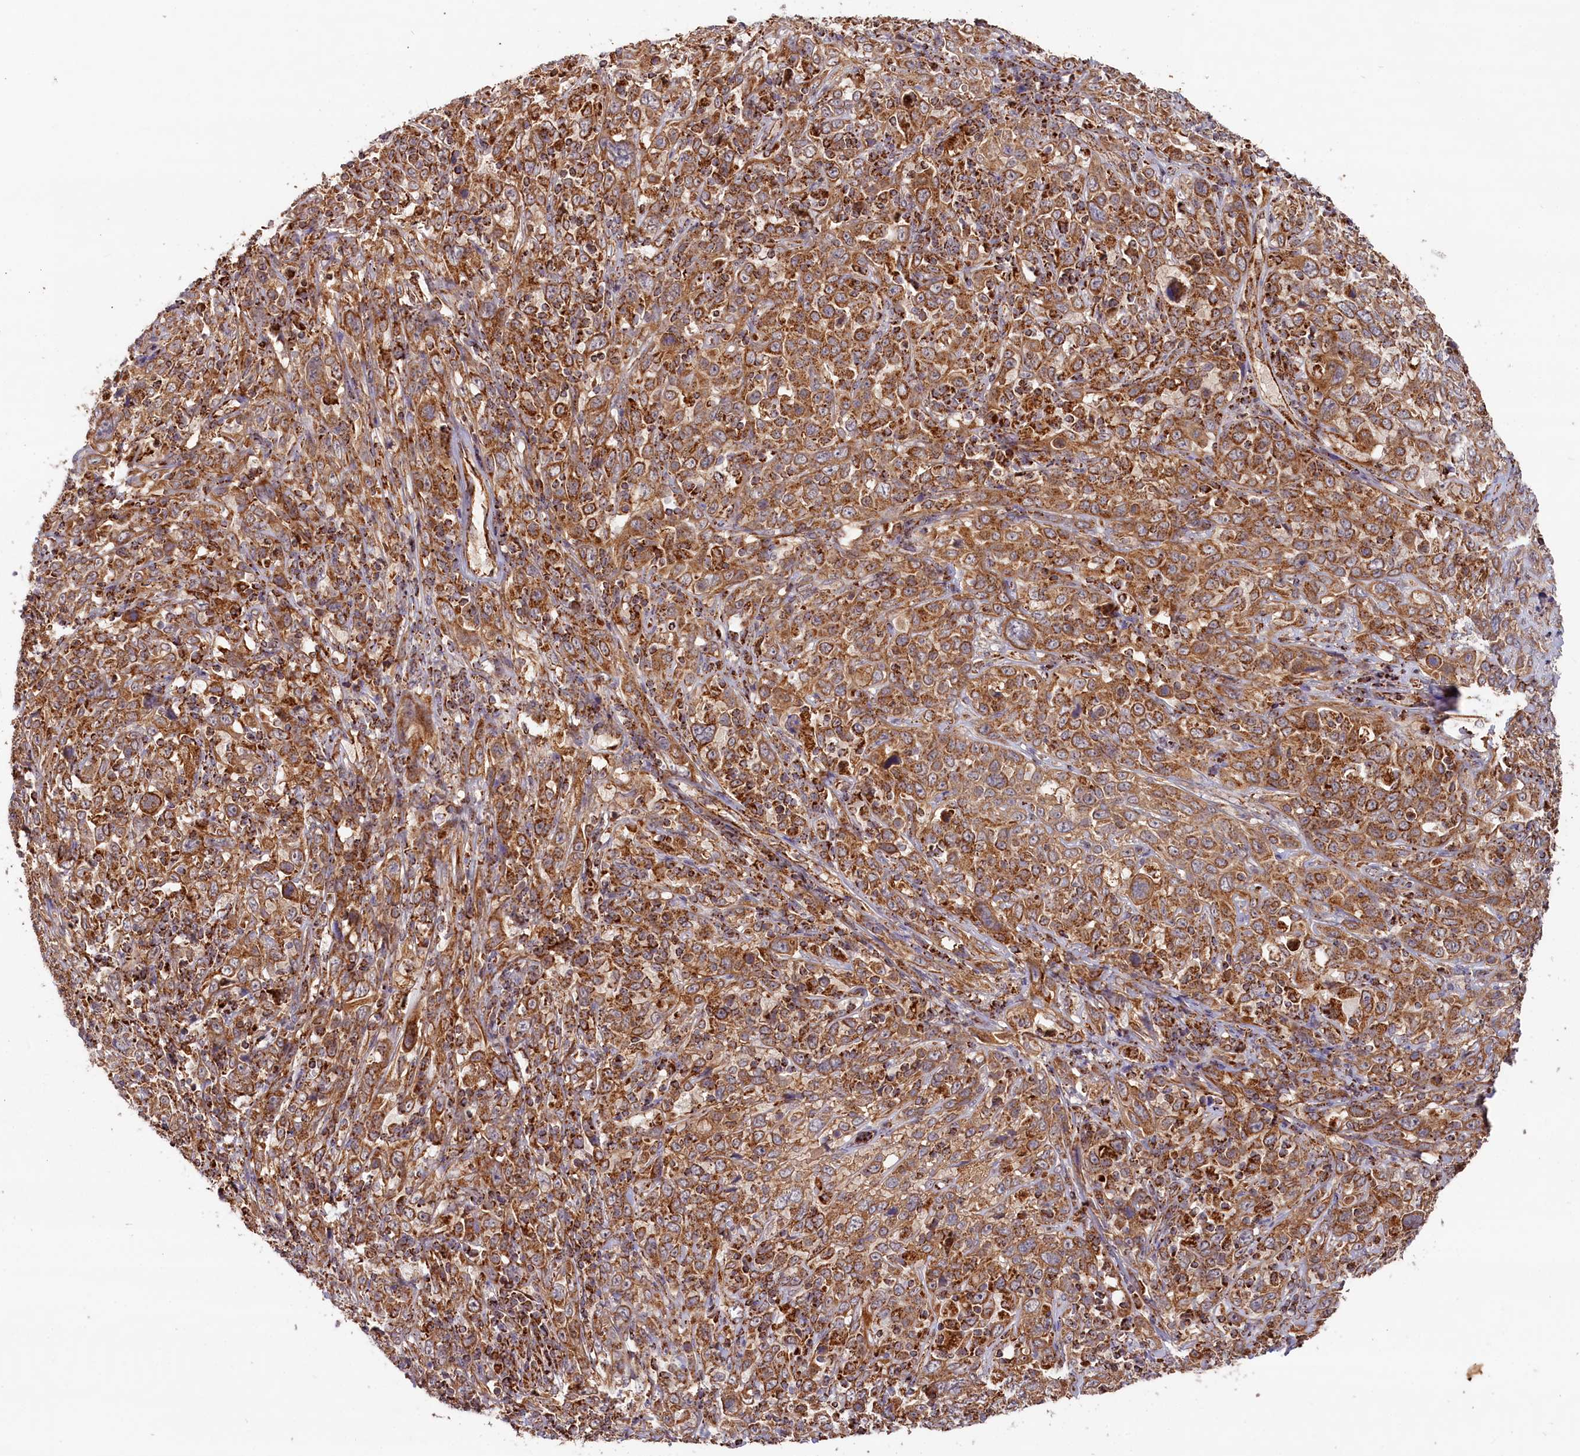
{"staining": {"intensity": "moderate", "quantity": ">75%", "location": "cytoplasmic/membranous"}, "tissue": "cervical cancer", "cell_type": "Tumor cells", "image_type": "cancer", "snomed": [{"axis": "morphology", "description": "Squamous cell carcinoma, NOS"}, {"axis": "topography", "description": "Cervix"}], "caption": "Human squamous cell carcinoma (cervical) stained for a protein (brown) demonstrates moderate cytoplasmic/membranous positive positivity in about >75% of tumor cells.", "gene": "MACROD1", "patient": {"sex": "female", "age": 46}}